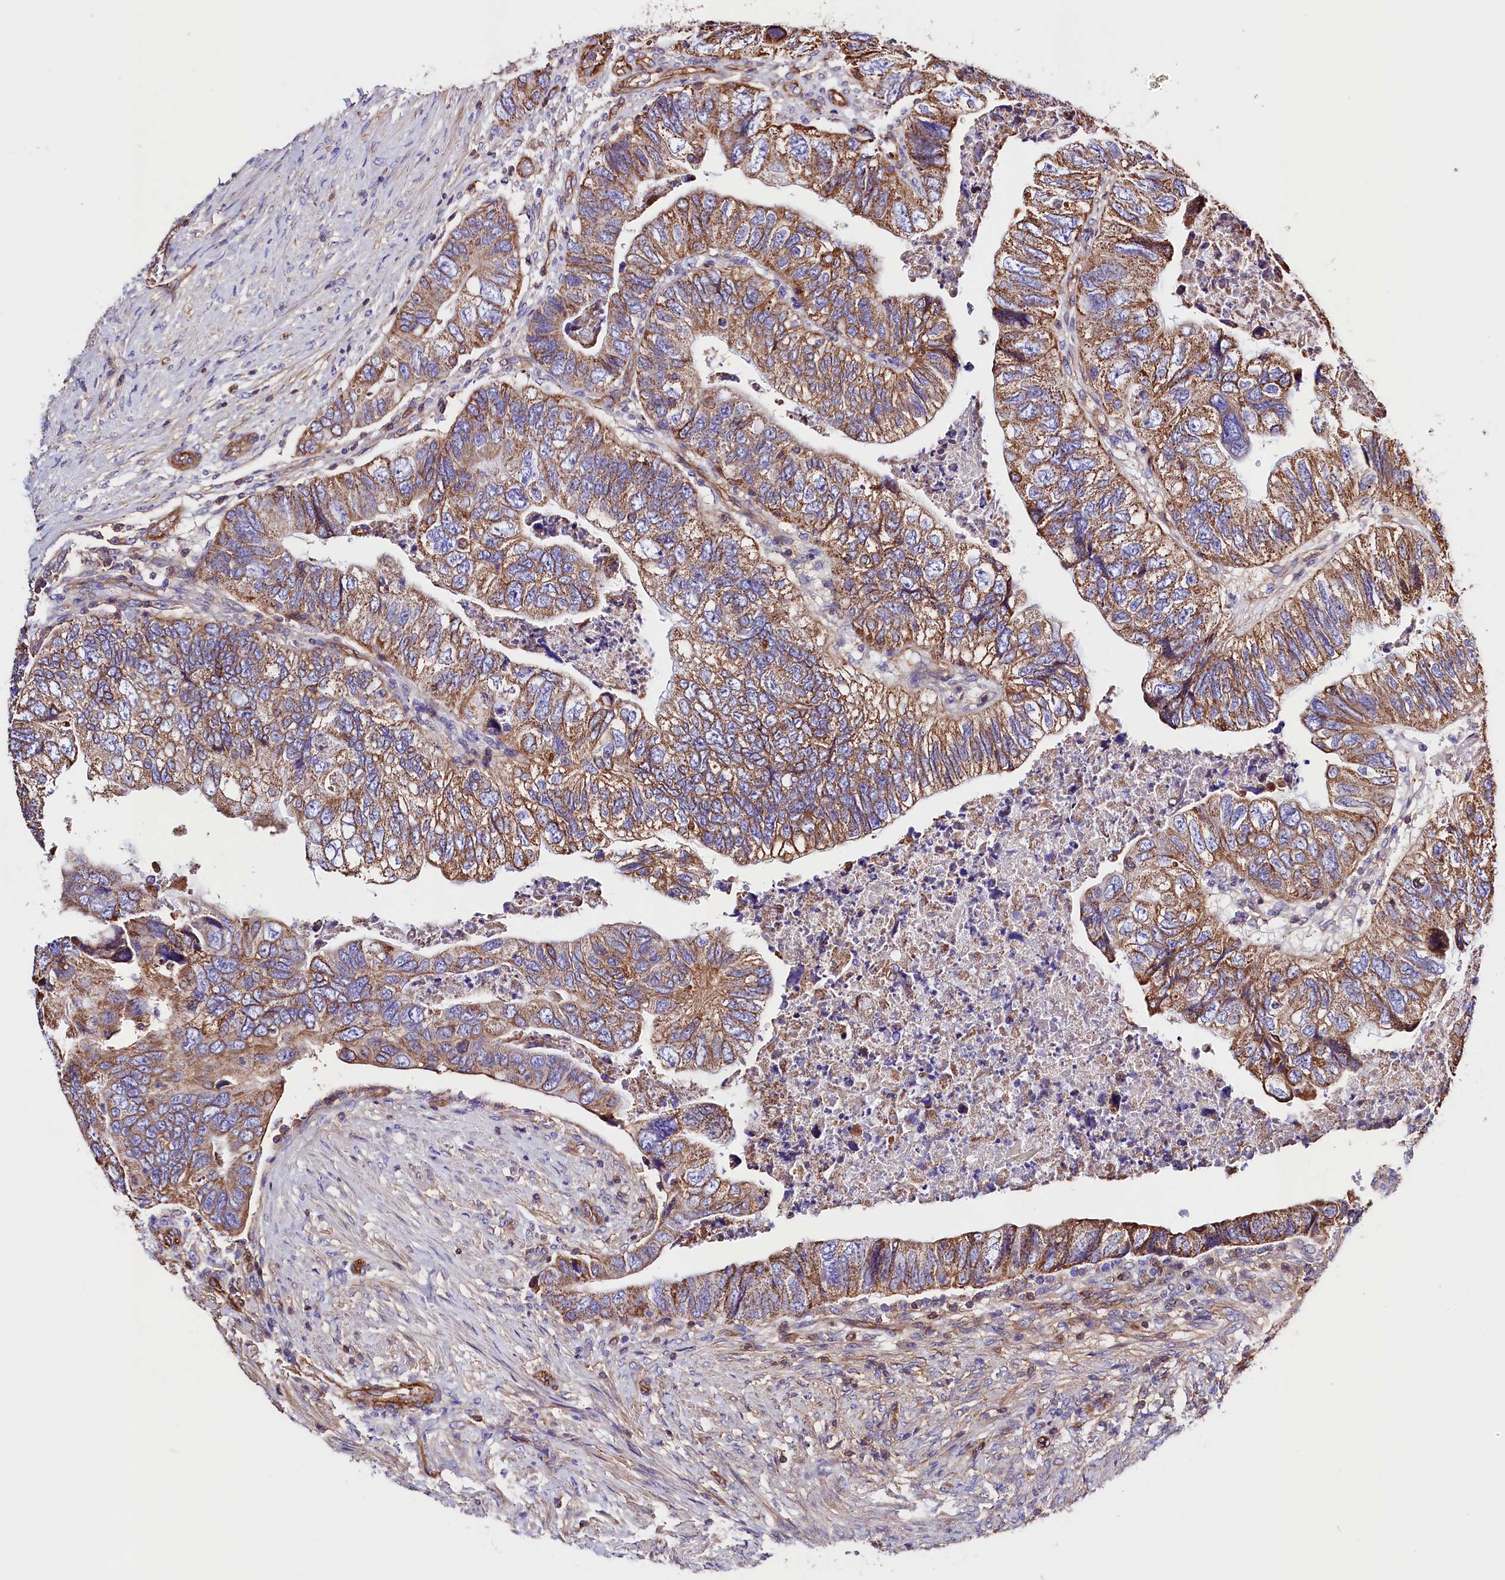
{"staining": {"intensity": "moderate", "quantity": ">75%", "location": "cytoplasmic/membranous"}, "tissue": "colorectal cancer", "cell_type": "Tumor cells", "image_type": "cancer", "snomed": [{"axis": "morphology", "description": "Adenocarcinoma, NOS"}, {"axis": "topography", "description": "Rectum"}], "caption": "Immunohistochemistry (IHC) of colorectal adenocarcinoma displays medium levels of moderate cytoplasmic/membranous positivity in approximately >75% of tumor cells.", "gene": "ATP2B4", "patient": {"sex": "male", "age": 63}}